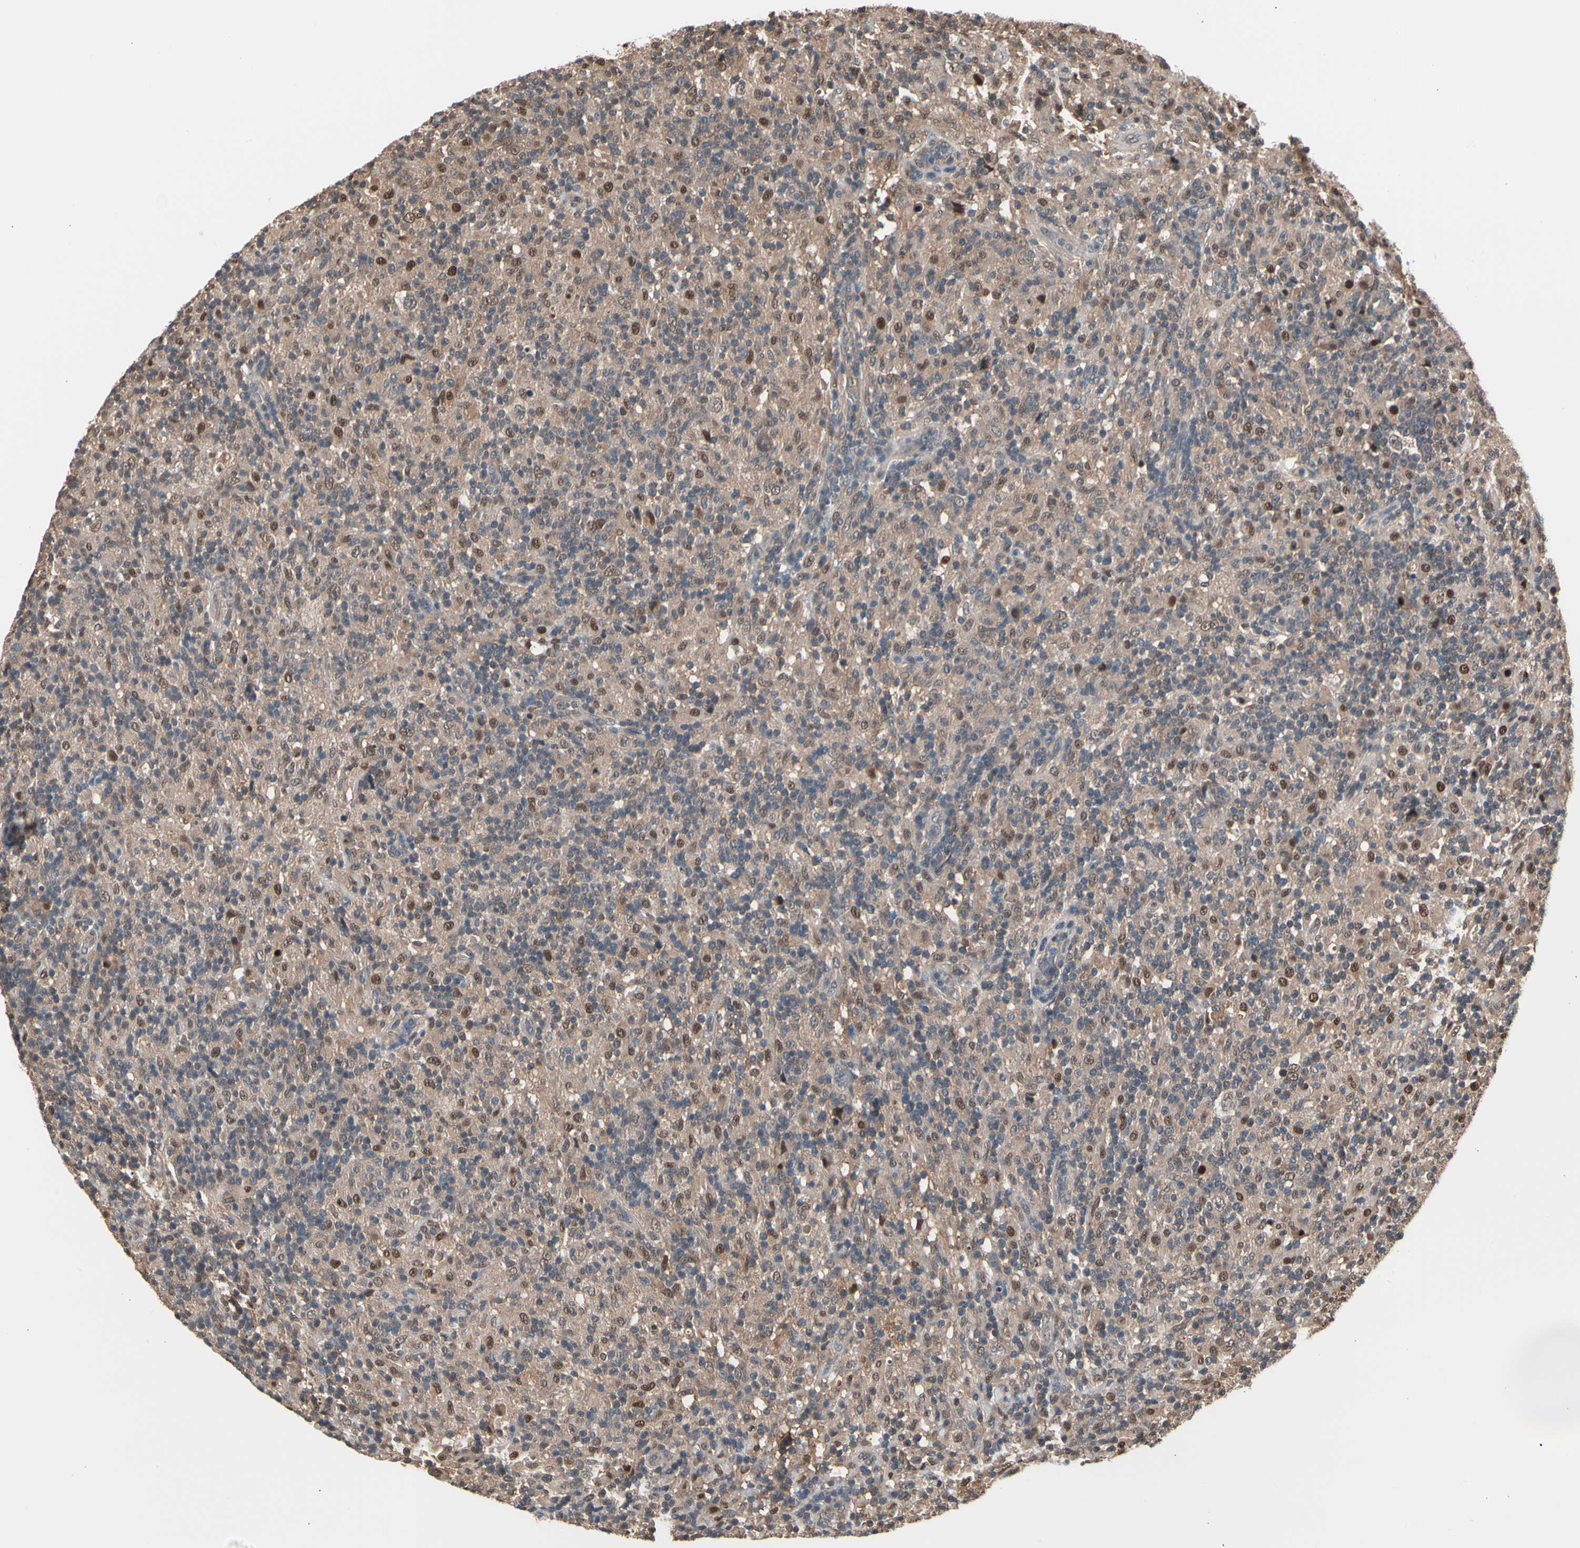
{"staining": {"intensity": "weak", "quantity": ">75%", "location": "cytoplasmic/membranous"}, "tissue": "lymphoma", "cell_type": "Tumor cells", "image_type": "cancer", "snomed": [{"axis": "morphology", "description": "Hodgkin's disease, NOS"}, {"axis": "topography", "description": "Lymph node"}], "caption": "This is an image of immunohistochemistry staining of Hodgkin's disease, which shows weak staining in the cytoplasmic/membranous of tumor cells.", "gene": "PSMA2", "patient": {"sex": "male", "age": 70}}